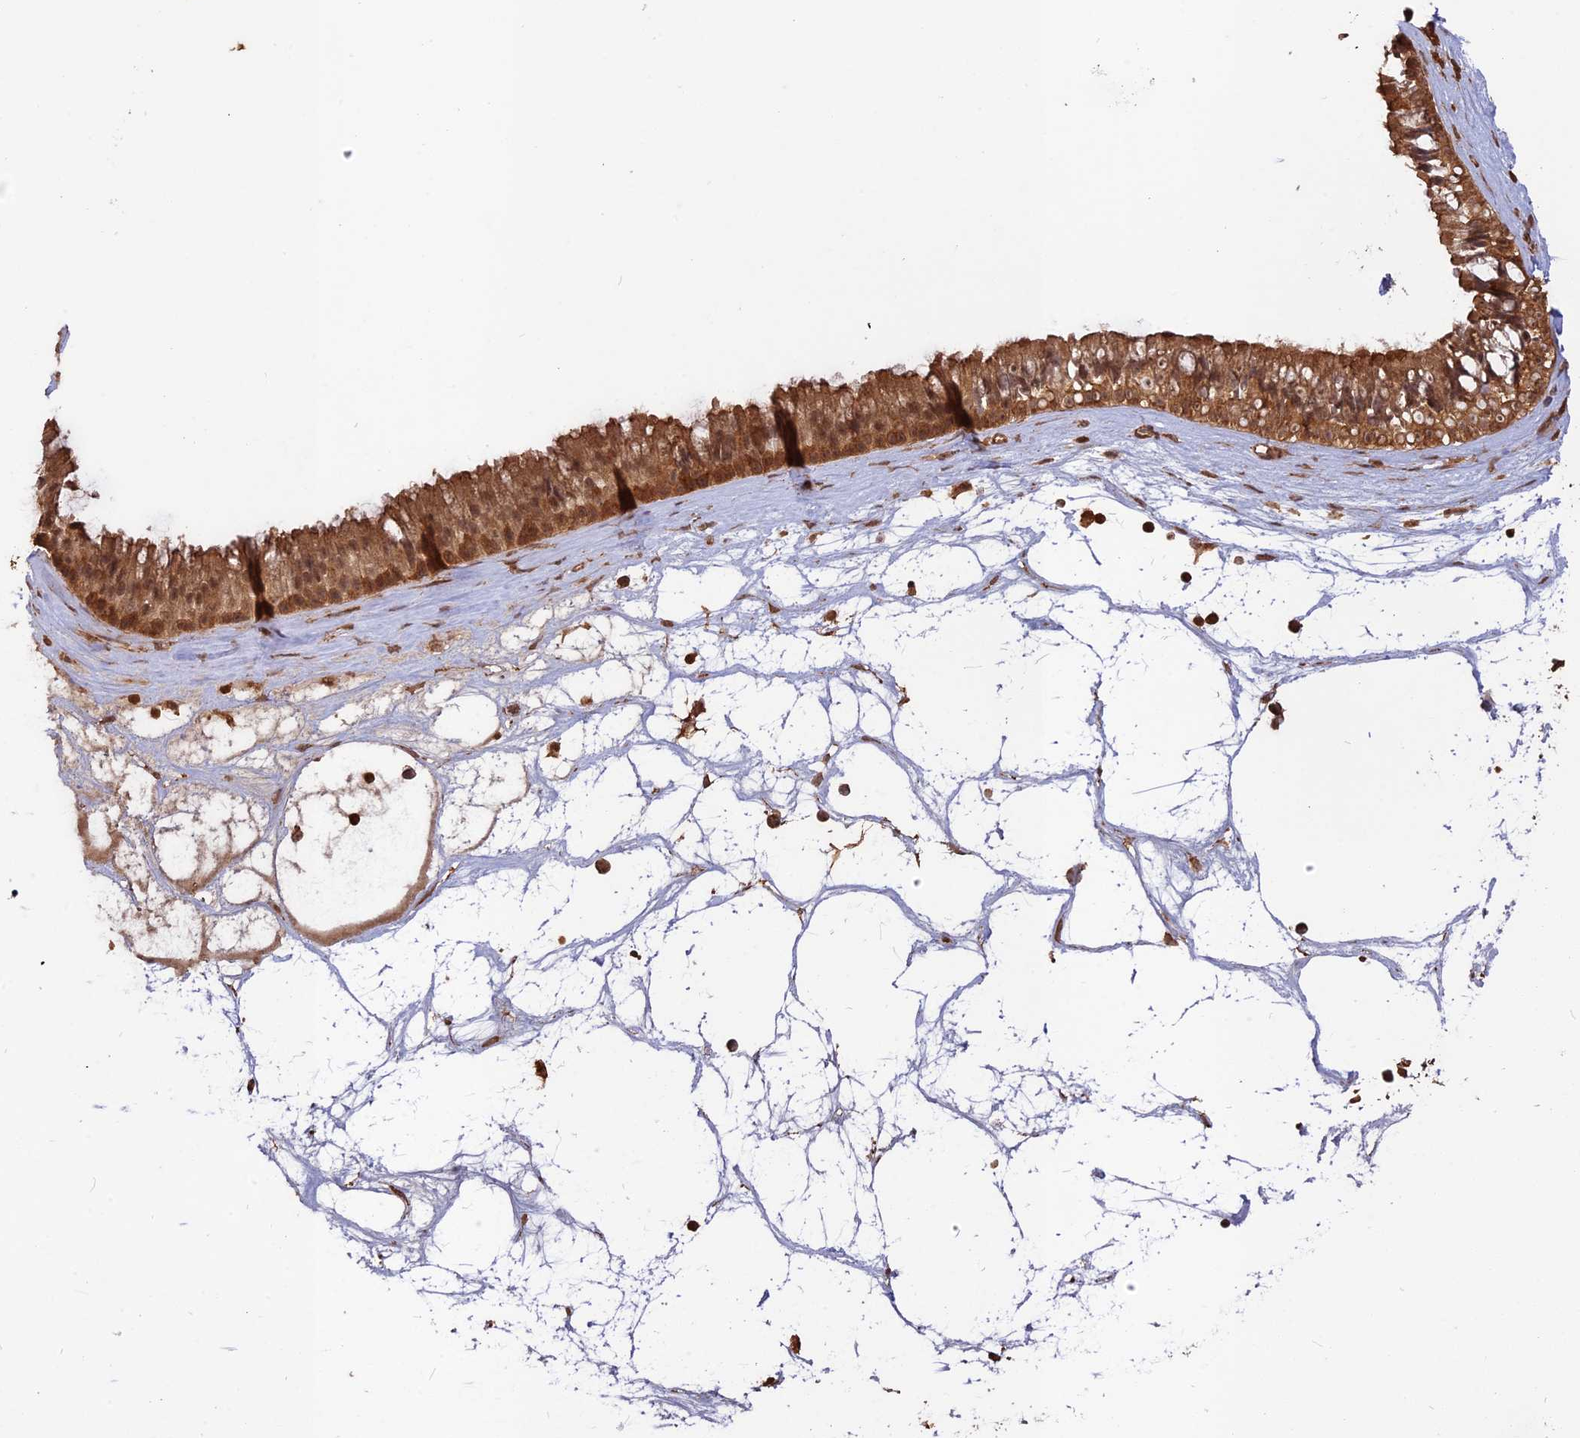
{"staining": {"intensity": "strong", "quantity": ">75%", "location": "cytoplasmic/membranous"}, "tissue": "nasopharynx", "cell_type": "Respiratory epithelial cells", "image_type": "normal", "snomed": [{"axis": "morphology", "description": "Normal tissue, NOS"}, {"axis": "topography", "description": "Nasopharynx"}], "caption": "Immunohistochemistry (IHC) (DAB) staining of benign nasopharynx reveals strong cytoplasmic/membranous protein expression in approximately >75% of respiratory epithelial cells.", "gene": "CCDC174", "patient": {"sex": "male", "age": 64}}